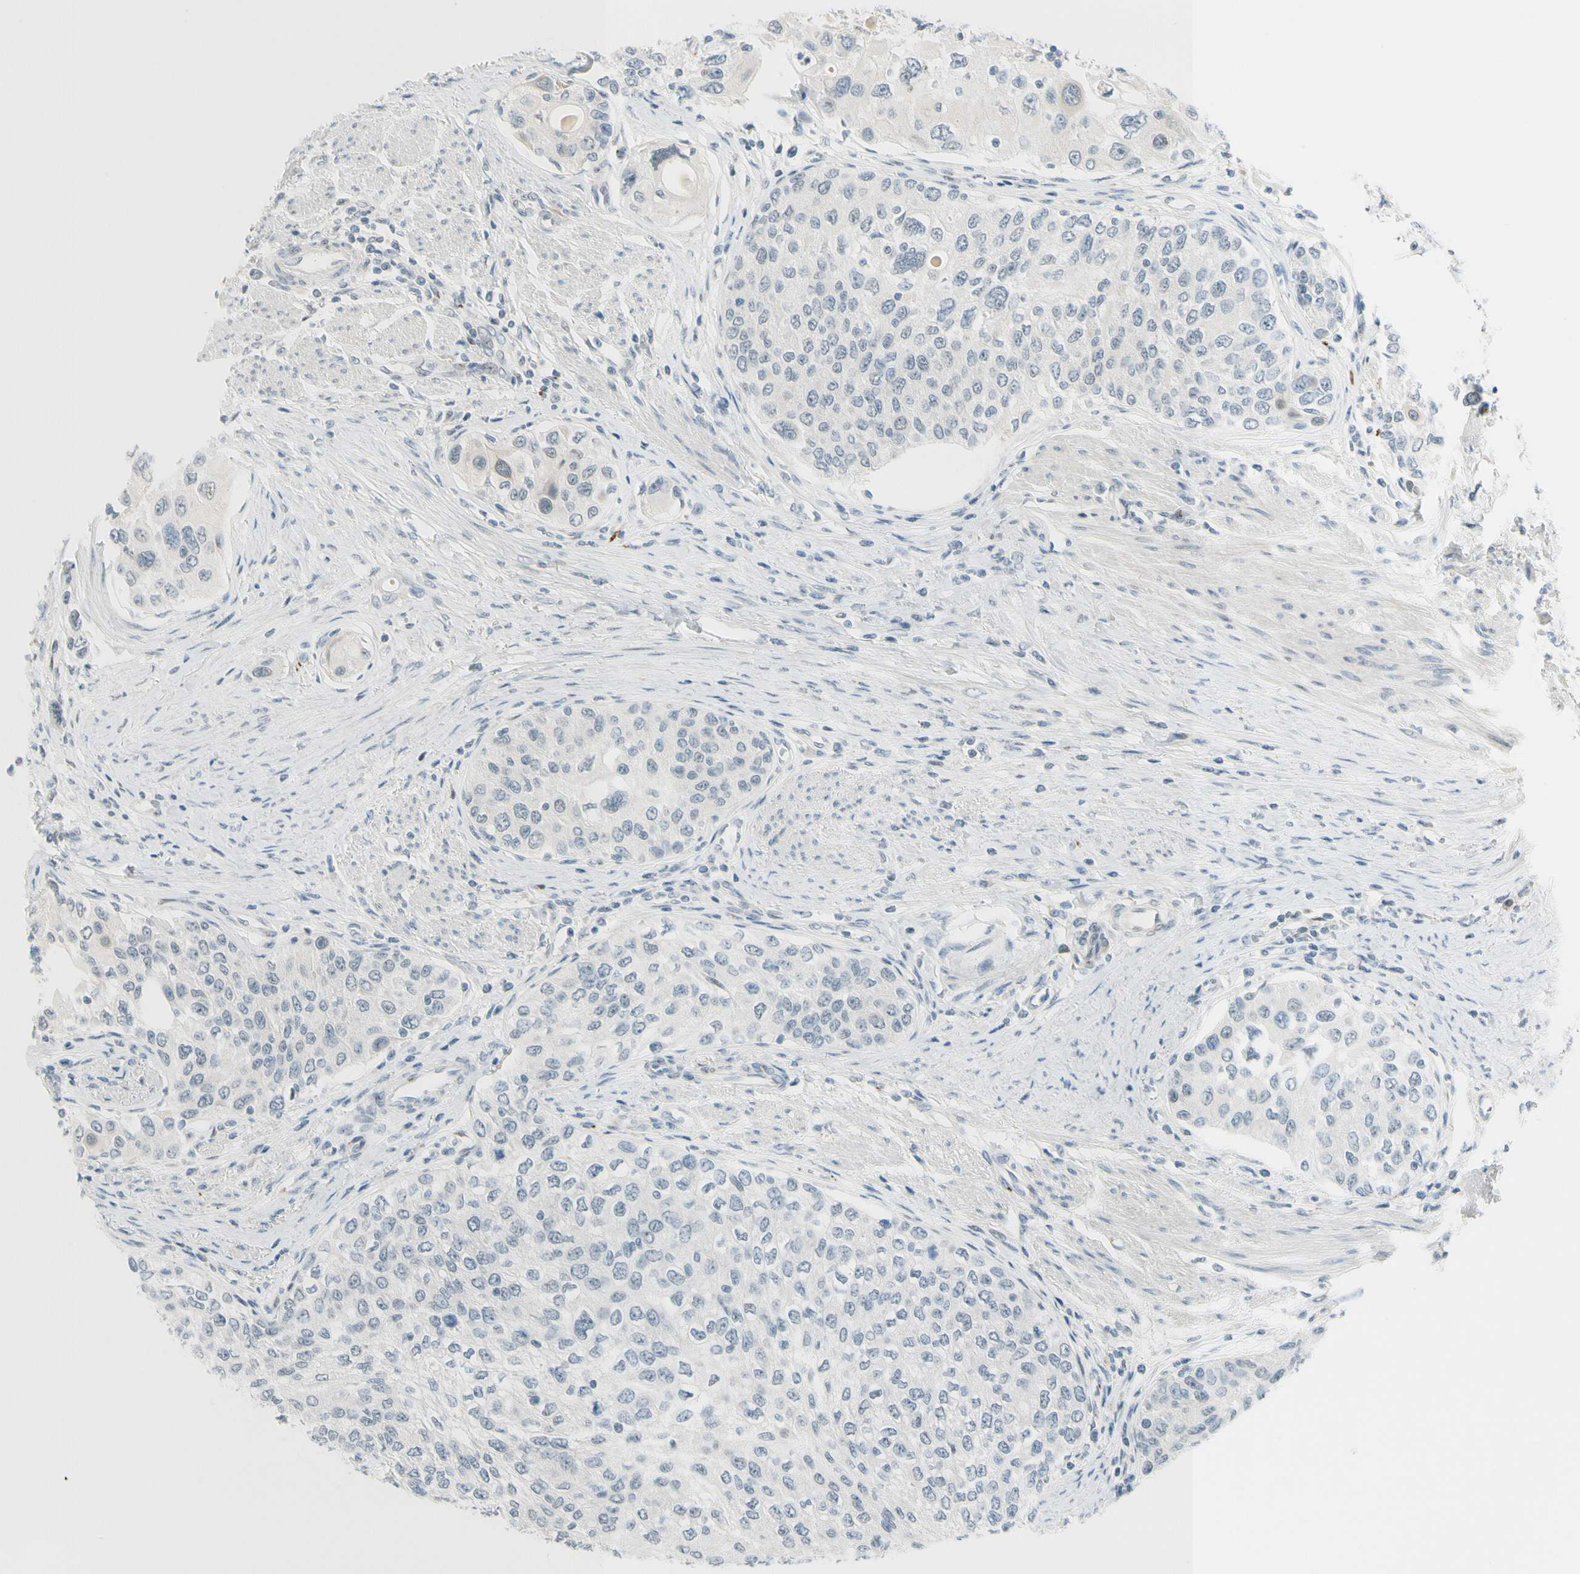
{"staining": {"intensity": "negative", "quantity": "none", "location": "none"}, "tissue": "urothelial cancer", "cell_type": "Tumor cells", "image_type": "cancer", "snomed": [{"axis": "morphology", "description": "Urothelial carcinoma, High grade"}, {"axis": "topography", "description": "Urinary bladder"}], "caption": "DAB immunohistochemical staining of human urothelial cancer displays no significant expression in tumor cells. The staining was performed using DAB to visualize the protein expression in brown, while the nuclei were stained in blue with hematoxylin (Magnification: 20x).", "gene": "B4GALNT1", "patient": {"sex": "female", "age": 56}}